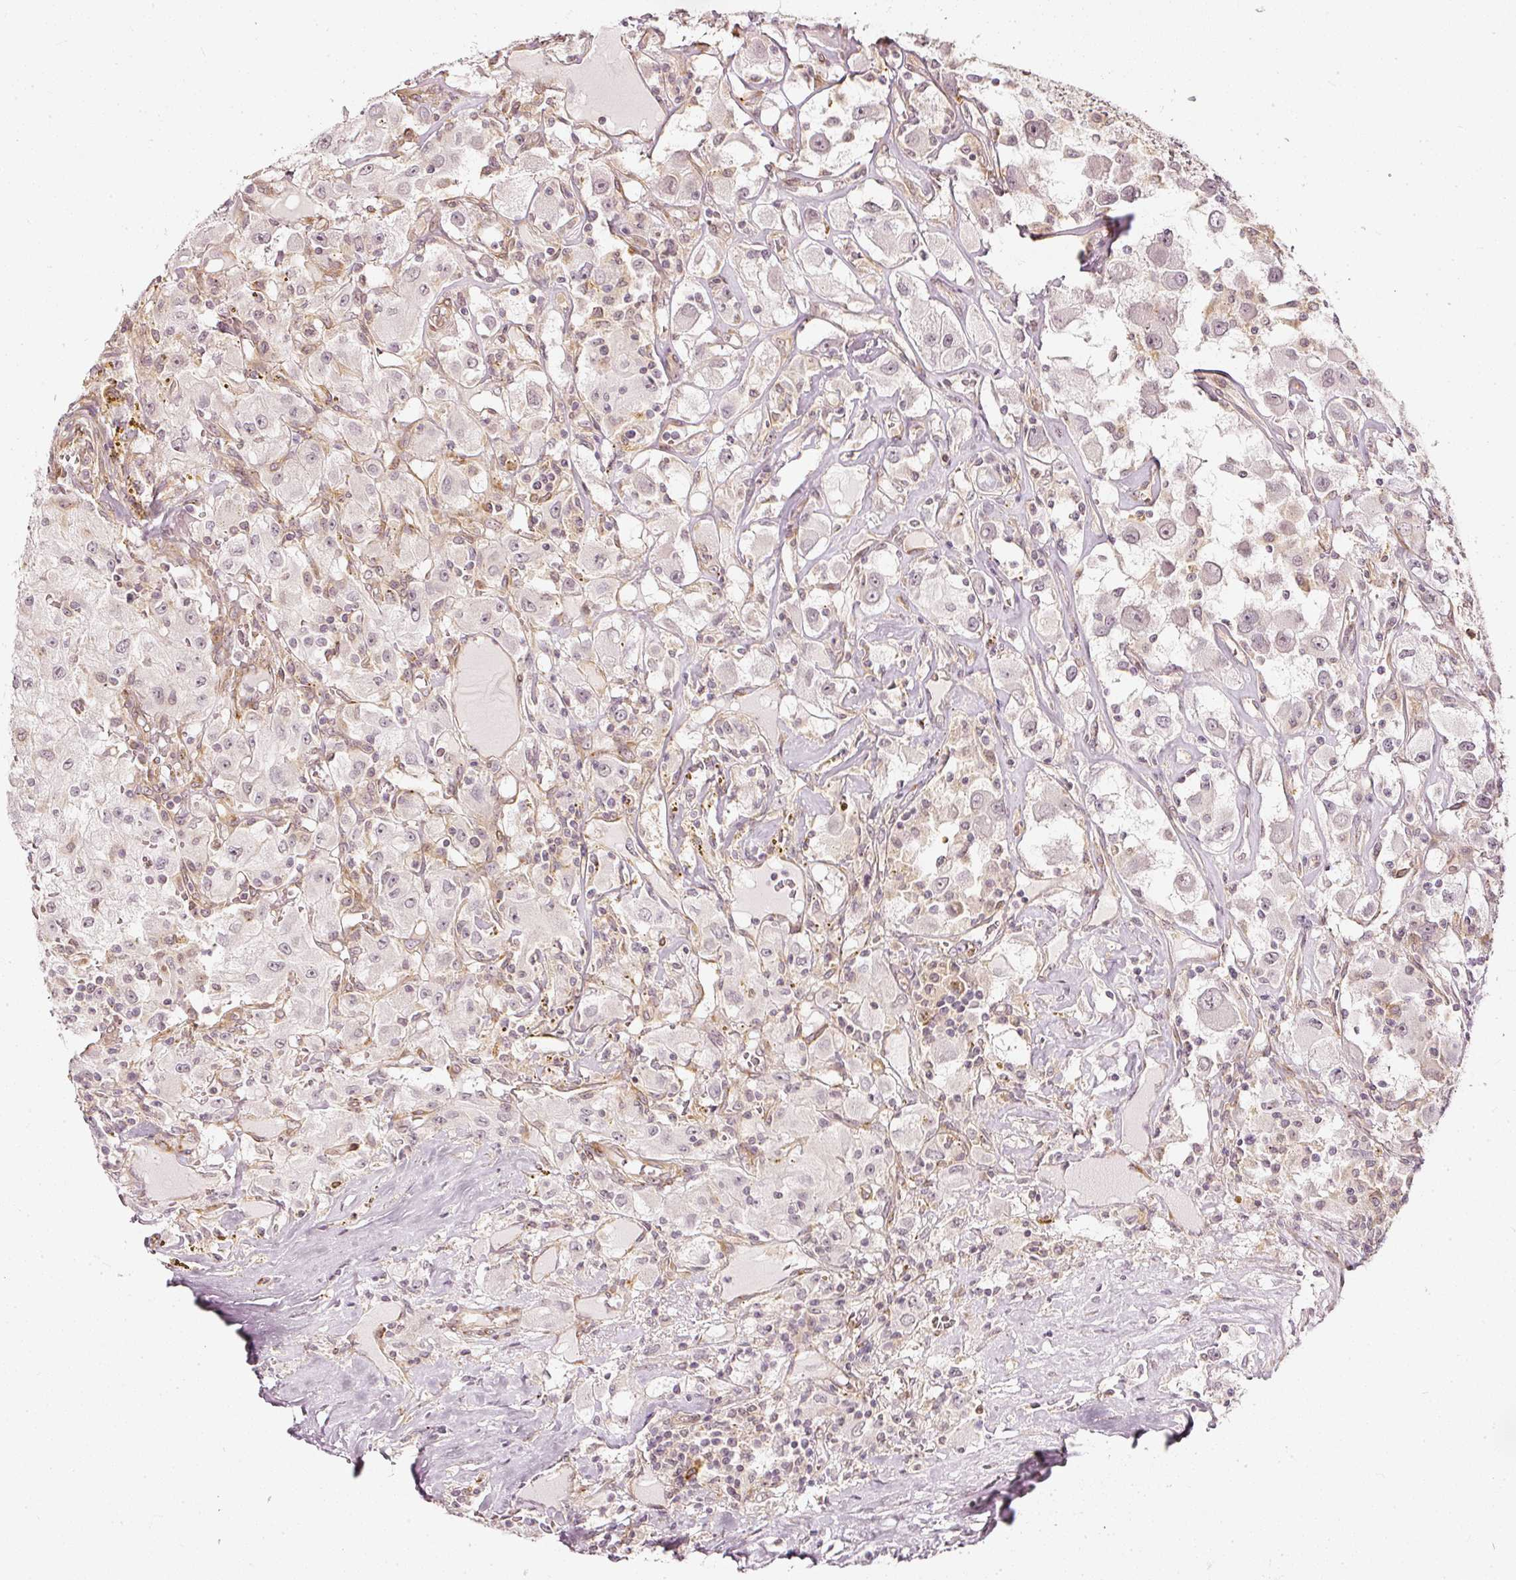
{"staining": {"intensity": "negative", "quantity": "none", "location": "none"}, "tissue": "renal cancer", "cell_type": "Tumor cells", "image_type": "cancer", "snomed": [{"axis": "morphology", "description": "Adenocarcinoma, NOS"}, {"axis": "topography", "description": "Kidney"}], "caption": "Adenocarcinoma (renal) was stained to show a protein in brown. There is no significant expression in tumor cells. (Brightfield microscopy of DAB immunohistochemistry (IHC) at high magnification).", "gene": "DRD2", "patient": {"sex": "female", "age": 67}}